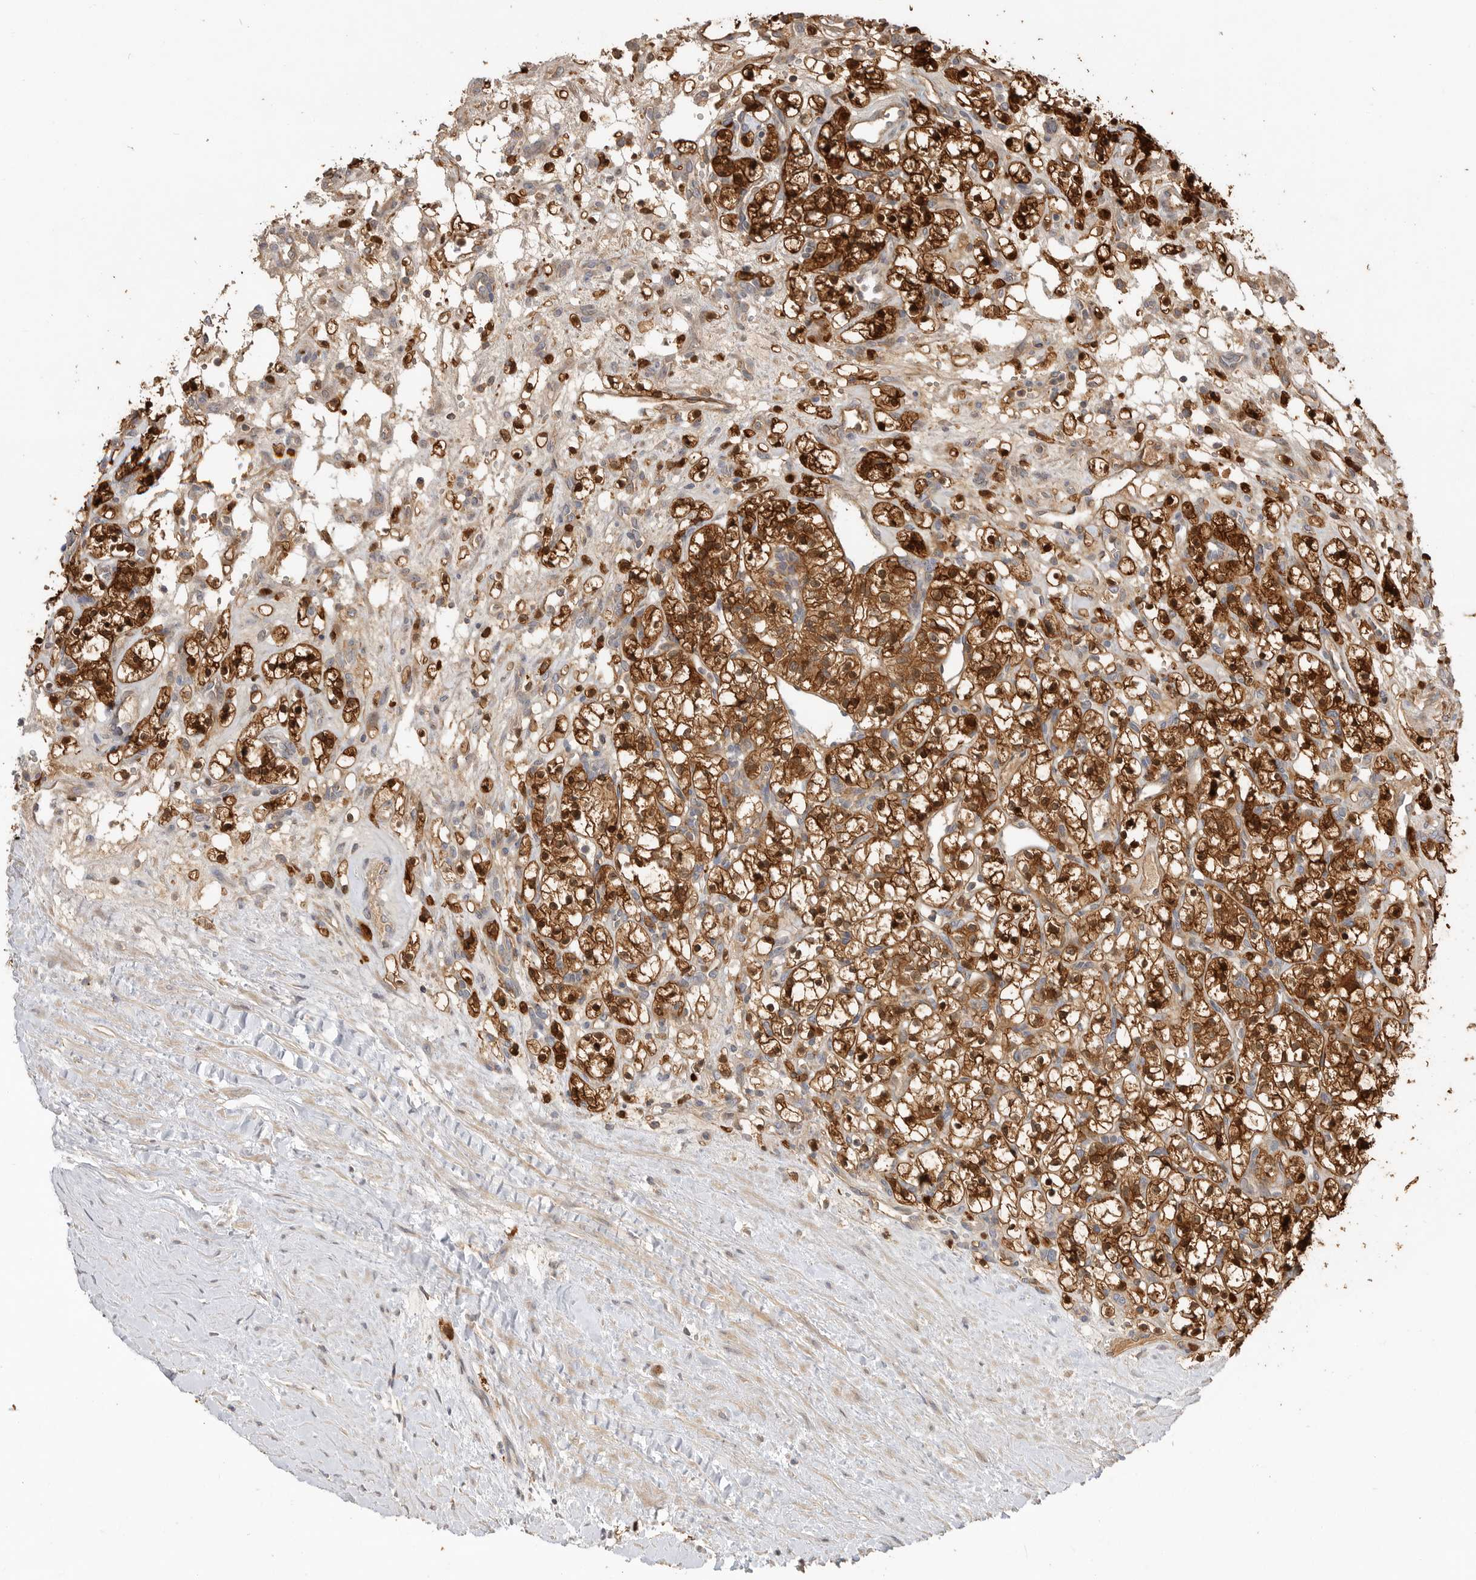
{"staining": {"intensity": "strong", "quantity": "25%-75%", "location": "cytoplasmic/membranous,nuclear"}, "tissue": "renal cancer", "cell_type": "Tumor cells", "image_type": "cancer", "snomed": [{"axis": "morphology", "description": "Adenocarcinoma, NOS"}, {"axis": "topography", "description": "Kidney"}], "caption": "Brown immunohistochemical staining in renal adenocarcinoma reveals strong cytoplasmic/membranous and nuclear expression in approximately 25%-75% of tumor cells.", "gene": "CLDN12", "patient": {"sex": "female", "age": 57}}